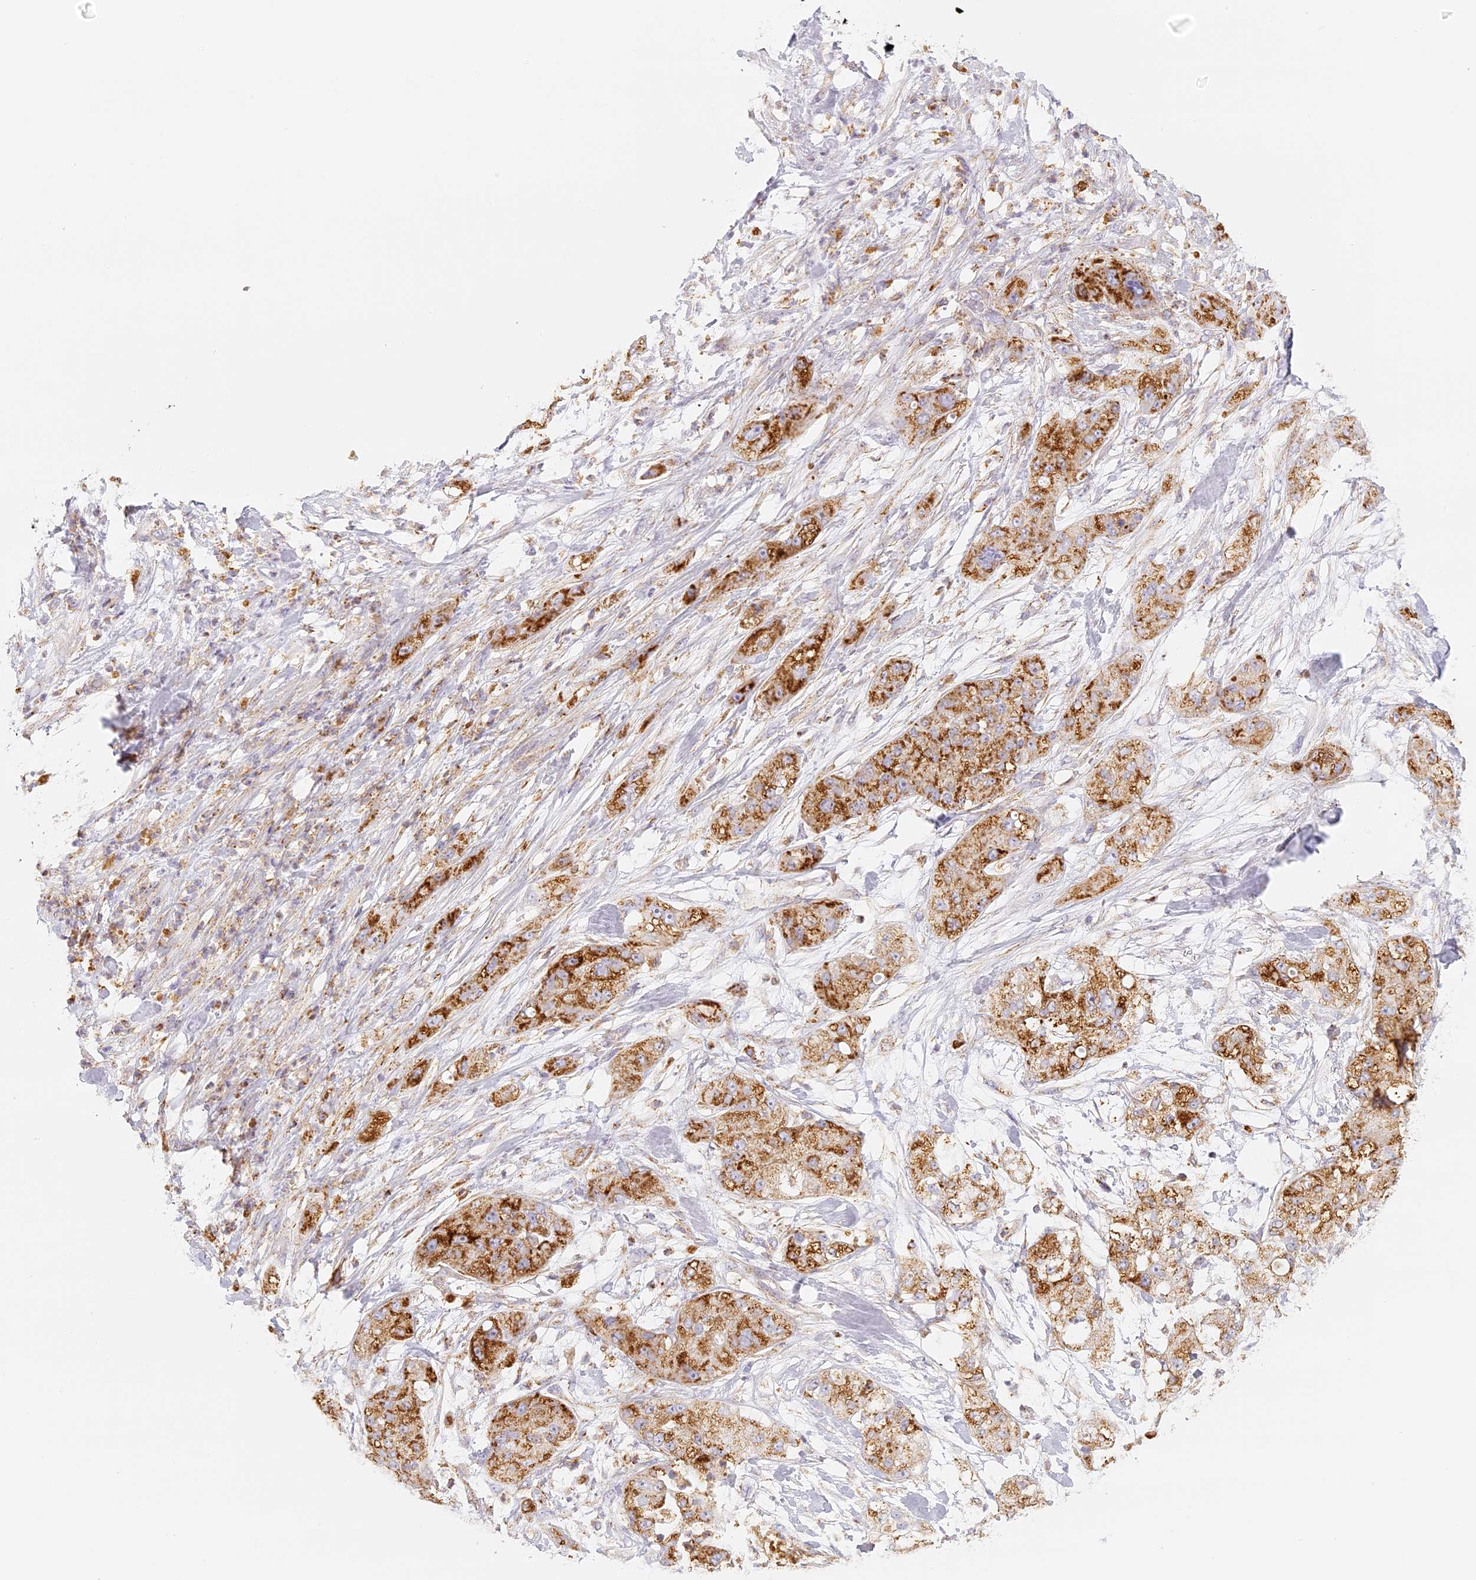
{"staining": {"intensity": "moderate", "quantity": ">75%", "location": "cytoplasmic/membranous"}, "tissue": "pancreatic cancer", "cell_type": "Tumor cells", "image_type": "cancer", "snomed": [{"axis": "morphology", "description": "Adenocarcinoma, NOS"}, {"axis": "topography", "description": "Pancreas"}], "caption": "Pancreatic adenocarcinoma stained with DAB (3,3'-diaminobenzidine) IHC exhibits medium levels of moderate cytoplasmic/membranous positivity in approximately >75% of tumor cells.", "gene": "LAMP2", "patient": {"sex": "female", "age": 78}}